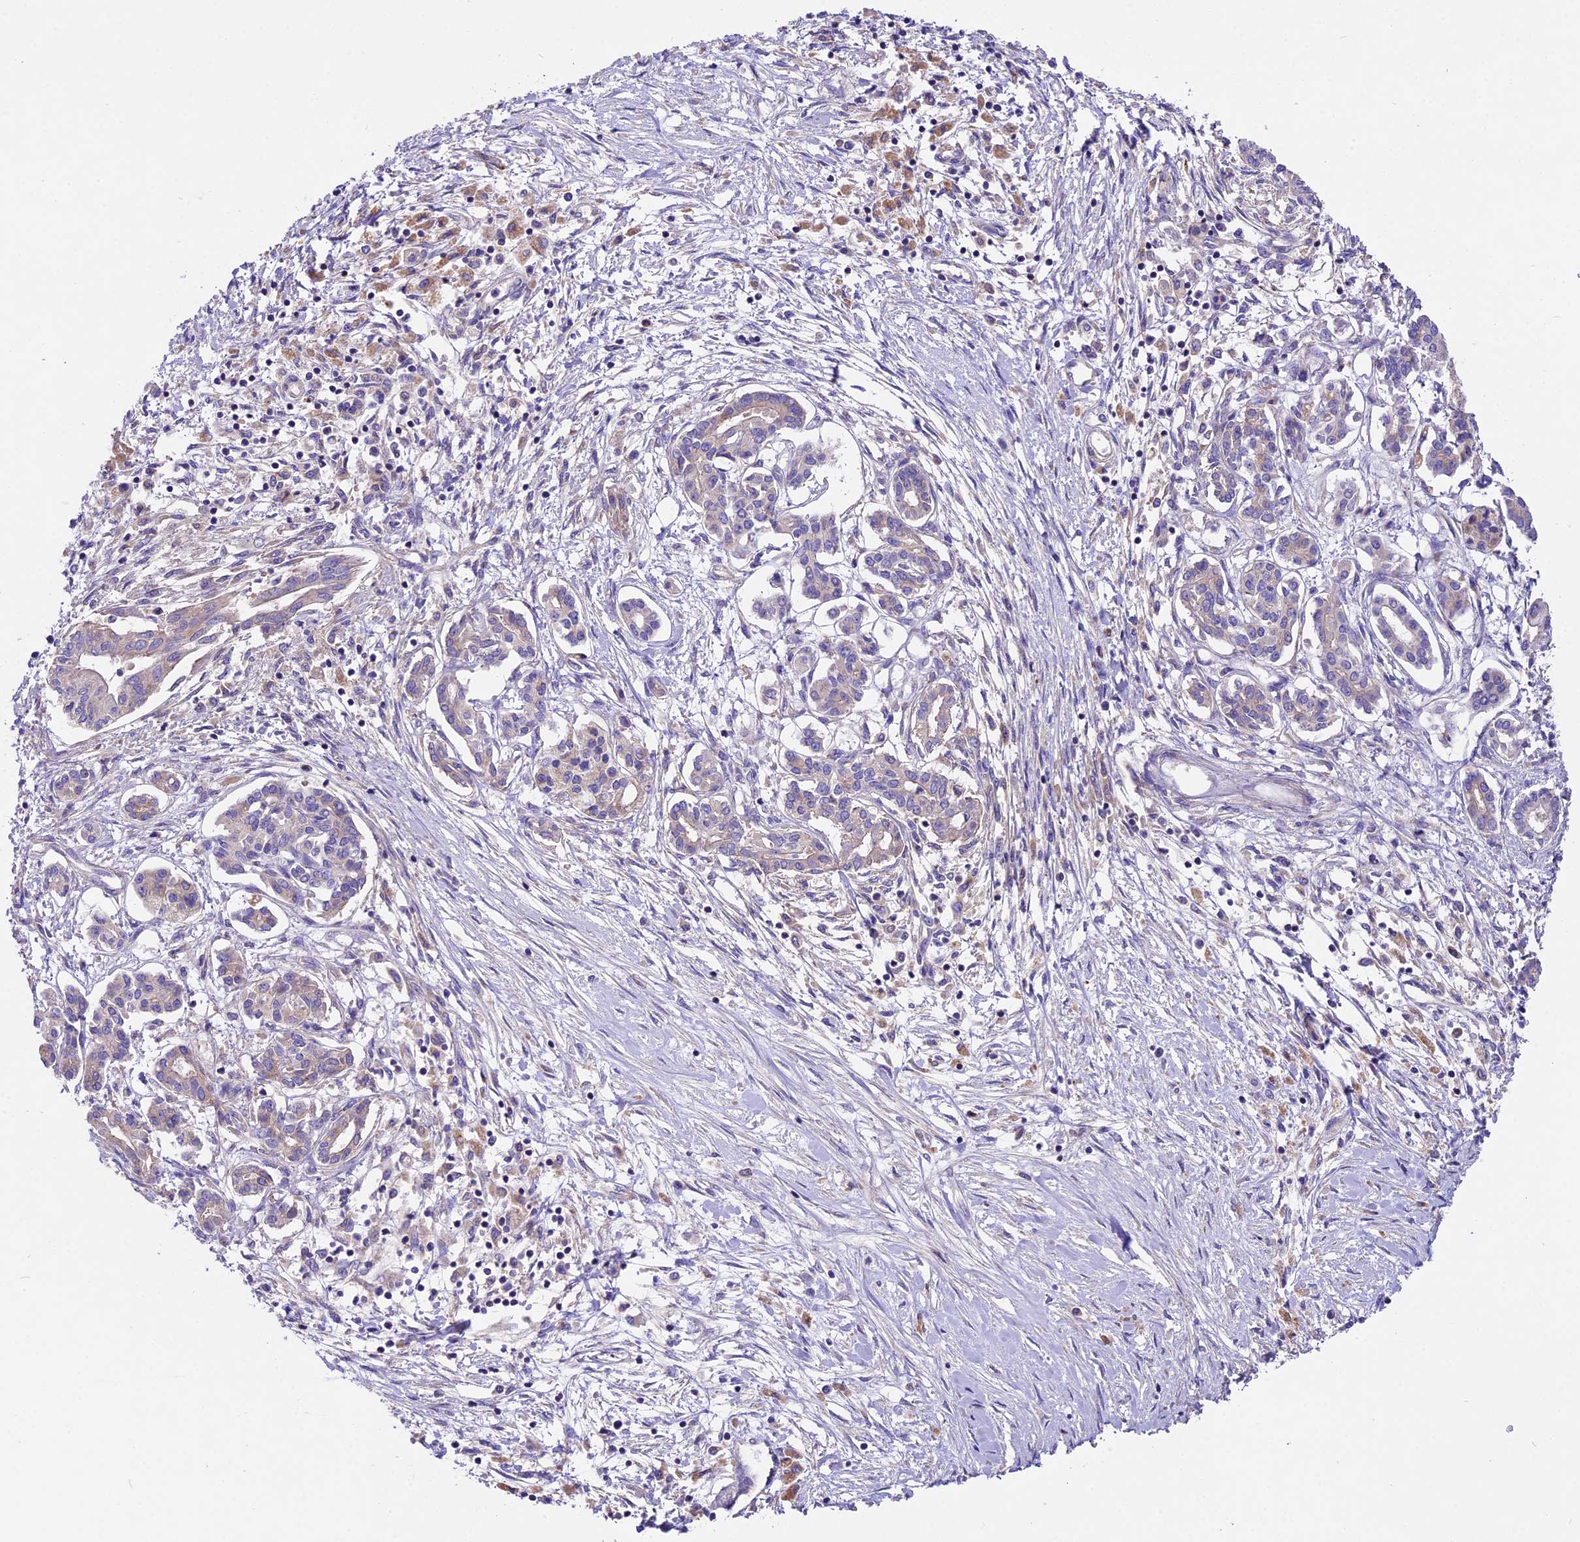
{"staining": {"intensity": "negative", "quantity": "none", "location": "none"}, "tissue": "pancreatic cancer", "cell_type": "Tumor cells", "image_type": "cancer", "snomed": [{"axis": "morphology", "description": "Adenocarcinoma, NOS"}, {"axis": "topography", "description": "Pancreas"}], "caption": "Immunohistochemistry (IHC) histopathology image of neoplastic tissue: adenocarcinoma (pancreatic) stained with DAB (3,3'-diaminobenzidine) shows no significant protein expression in tumor cells.", "gene": "PEMT", "patient": {"sex": "female", "age": 50}}